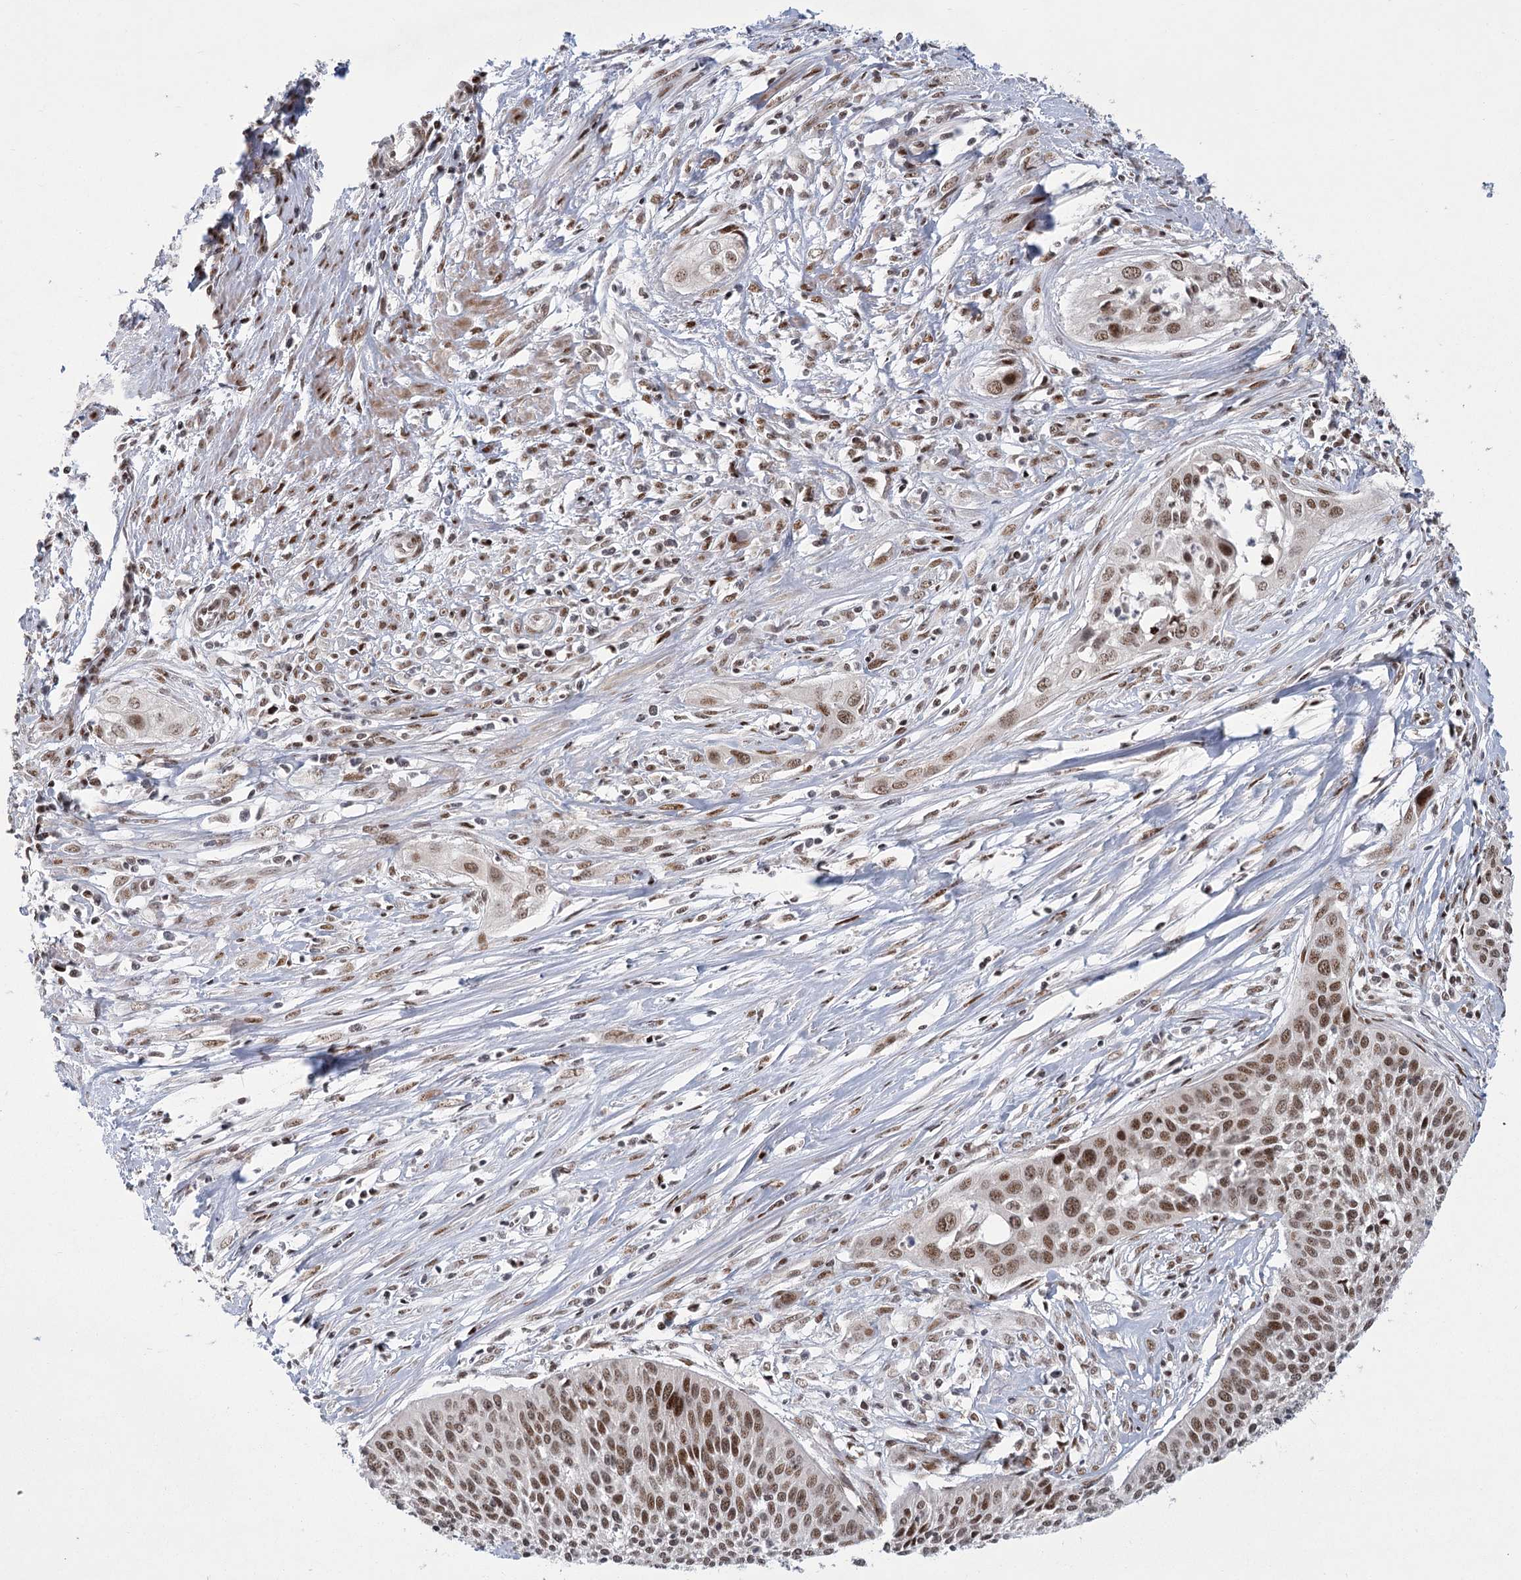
{"staining": {"intensity": "moderate", "quantity": ">75%", "location": "nuclear"}, "tissue": "cervical cancer", "cell_type": "Tumor cells", "image_type": "cancer", "snomed": [{"axis": "morphology", "description": "Squamous cell carcinoma, NOS"}, {"axis": "topography", "description": "Cervix"}], "caption": "Tumor cells demonstrate moderate nuclear expression in approximately >75% of cells in squamous cell carcinoma (cervical).", "gene": "CIB4", "patient": {"sex": "female", "age": 34}}